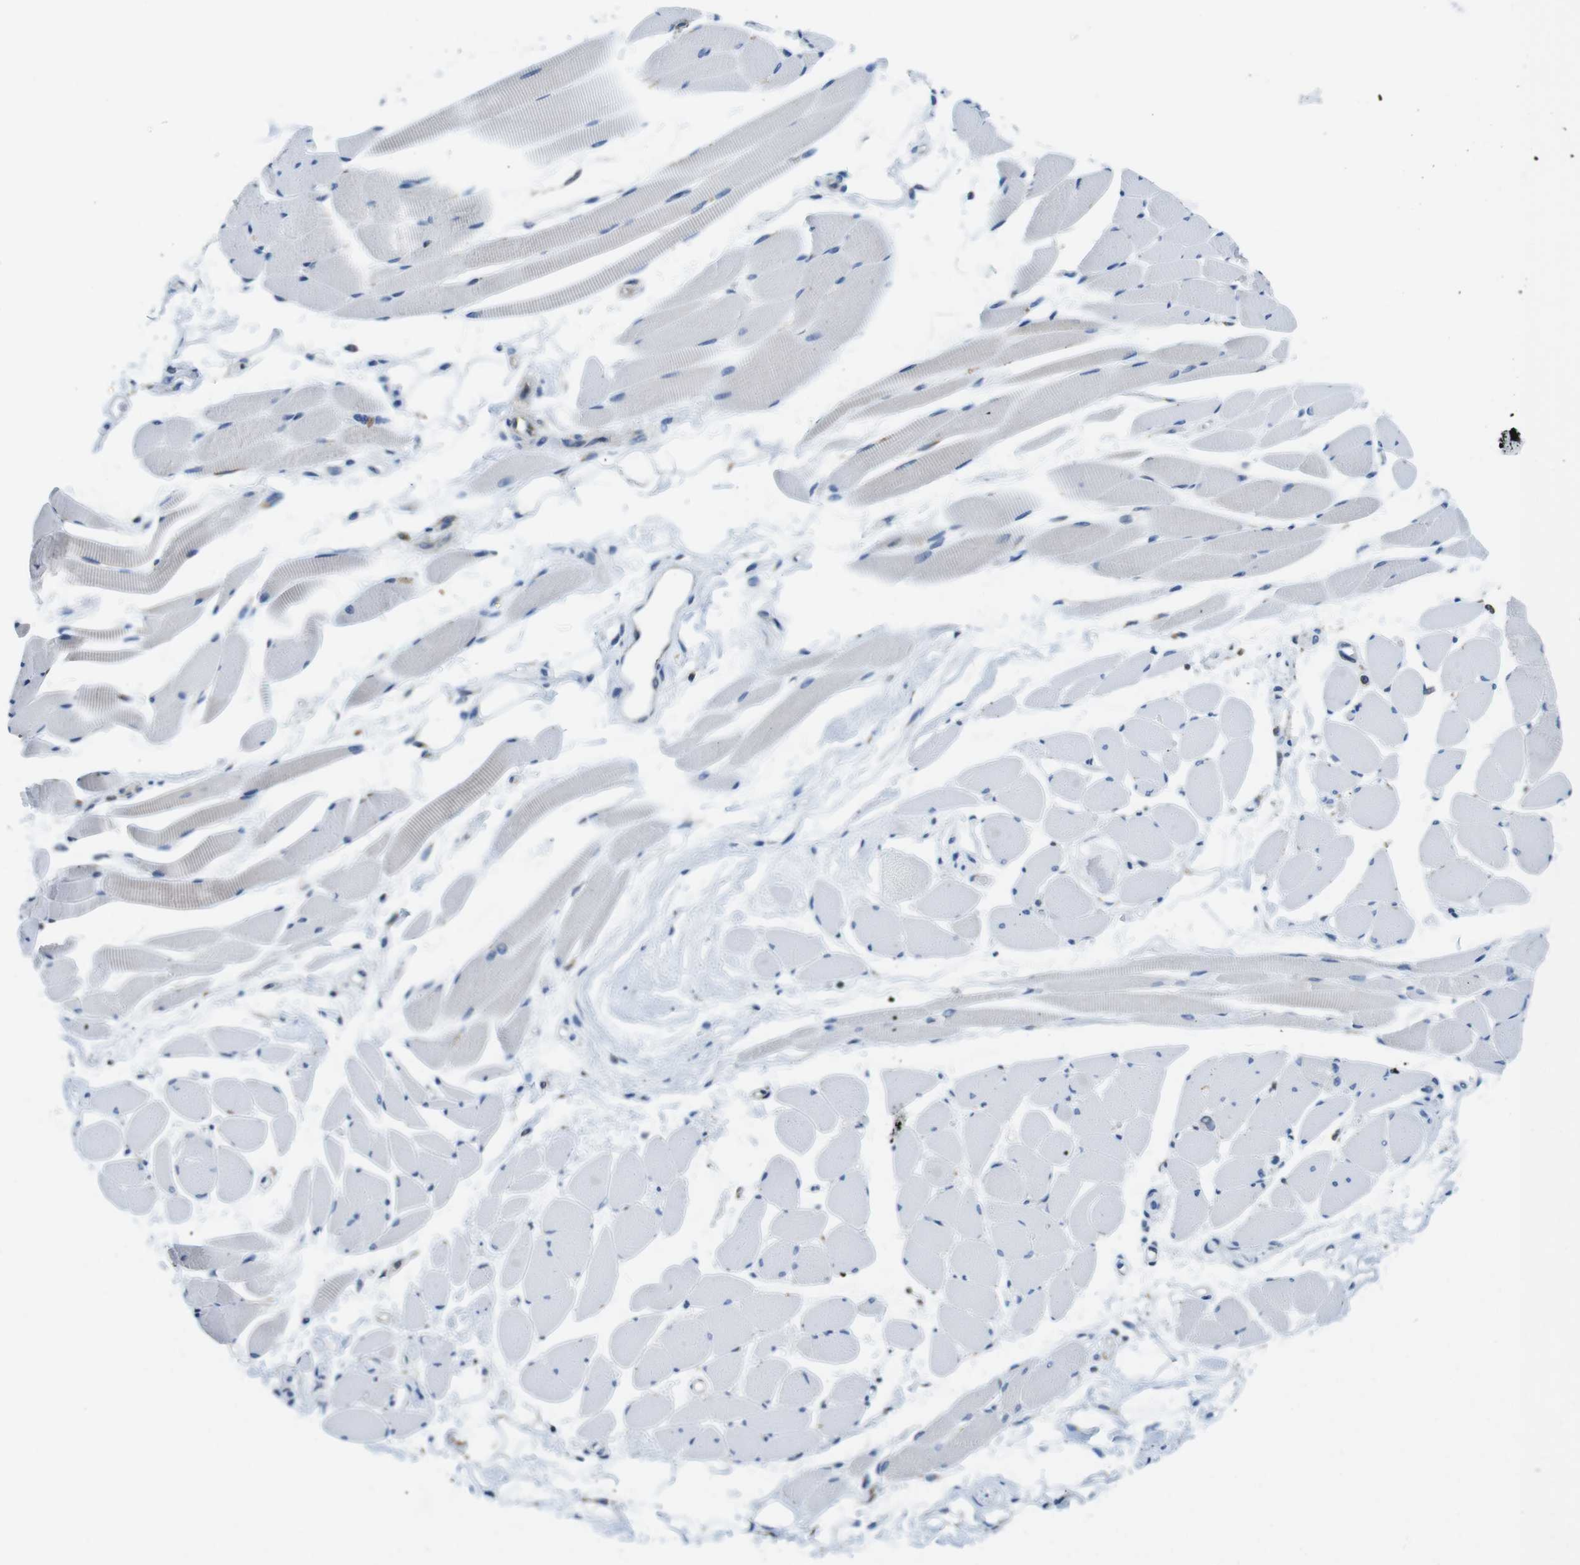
{"staining": {"intensity": "negative", "quantity": "none", "location": "none"}, "tissue": "skeletal muscle", "cell_type": "Myocytes", "image_type": "normal", "snomed": [{"axis": "morphology", "description": "Normal tissue, NOS"}, {"axis": "topography", "description": "Skeletal muscle"}, {"axis": "topography", "description": "Peripheral nerve tissue"}], "caption": "IHC histopathology image of unremarkable skeletal muscle: human skeletal muscle stained with DAB (3,3'-diaminobenzidine) demonstrates no significant protein expression in myocytes. Brightfield microscopy of immunohistochemistry (IHC) stained with DAB (3,3'-diaminobenzidine) (brown) and hematoxylin (blue), captured at high magnification.", "gene": "UGGT1", "patient": {"sex": "female", "age": 84}}